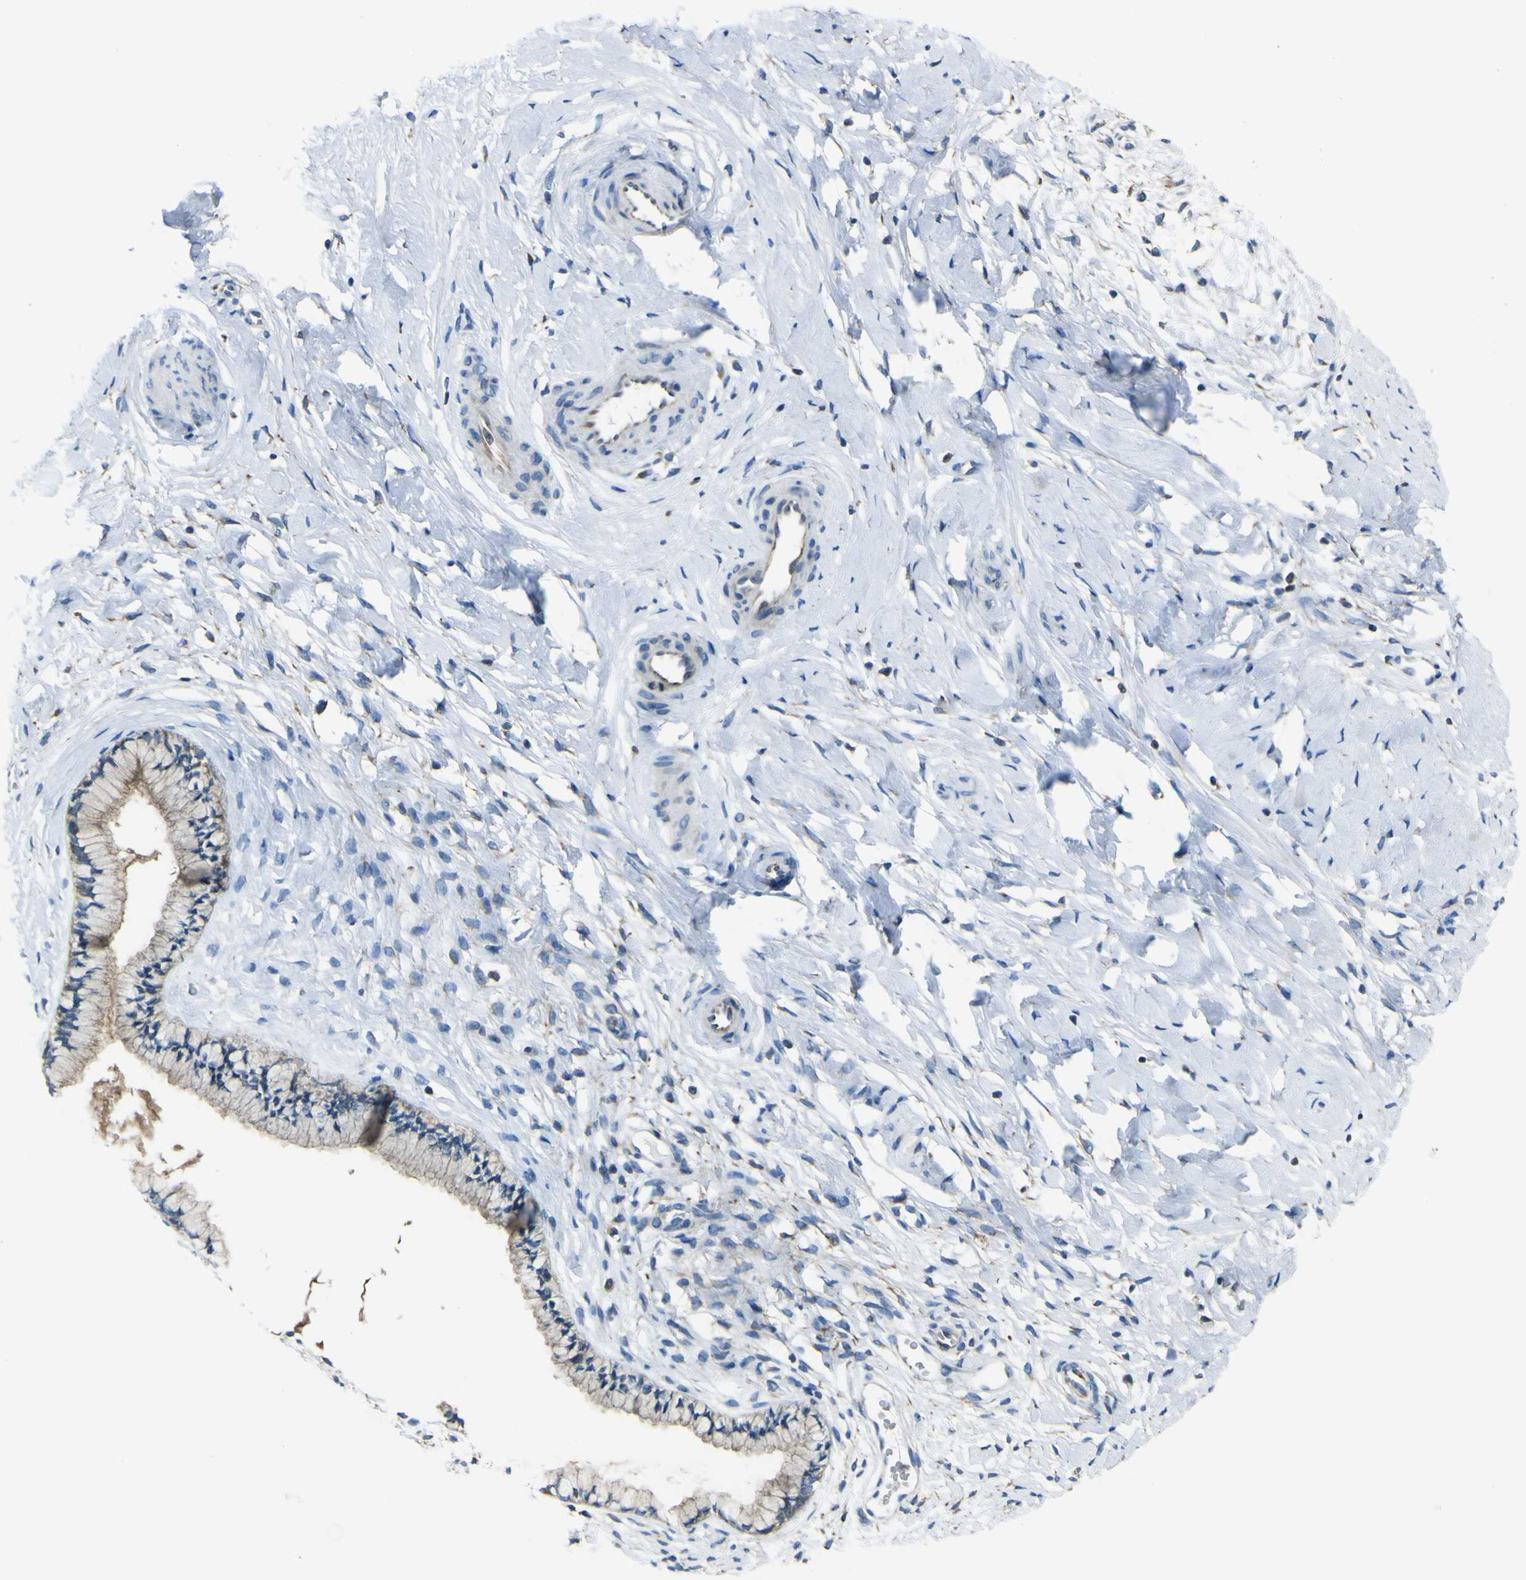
{"staining": {"intensity": "moderate", "quantity": ">75%", "location": "cytoplasmic/membranous"}, "tissue": "cervix", "cell_type": "Glandular cells", "image_type": "normal", "snomed": [{"axis": "morphology", "description": "Normal tissue, NOS"}, {"axis": "topography", "description": "Cervix"}], "caption": "Immunohistochemistry (IHC) (DAB) staining of unremarkable human cervix reveals moderate cytoplasmic/membranous protein positivity in approximately >75% of glandular cells. The staining is performed using DAB brown chromogen to label protein expression. The nuclei are counter-stained blue using hematoxylin.", "gene": "STIM1", "patient": {"sex": "female", "age": 65}}